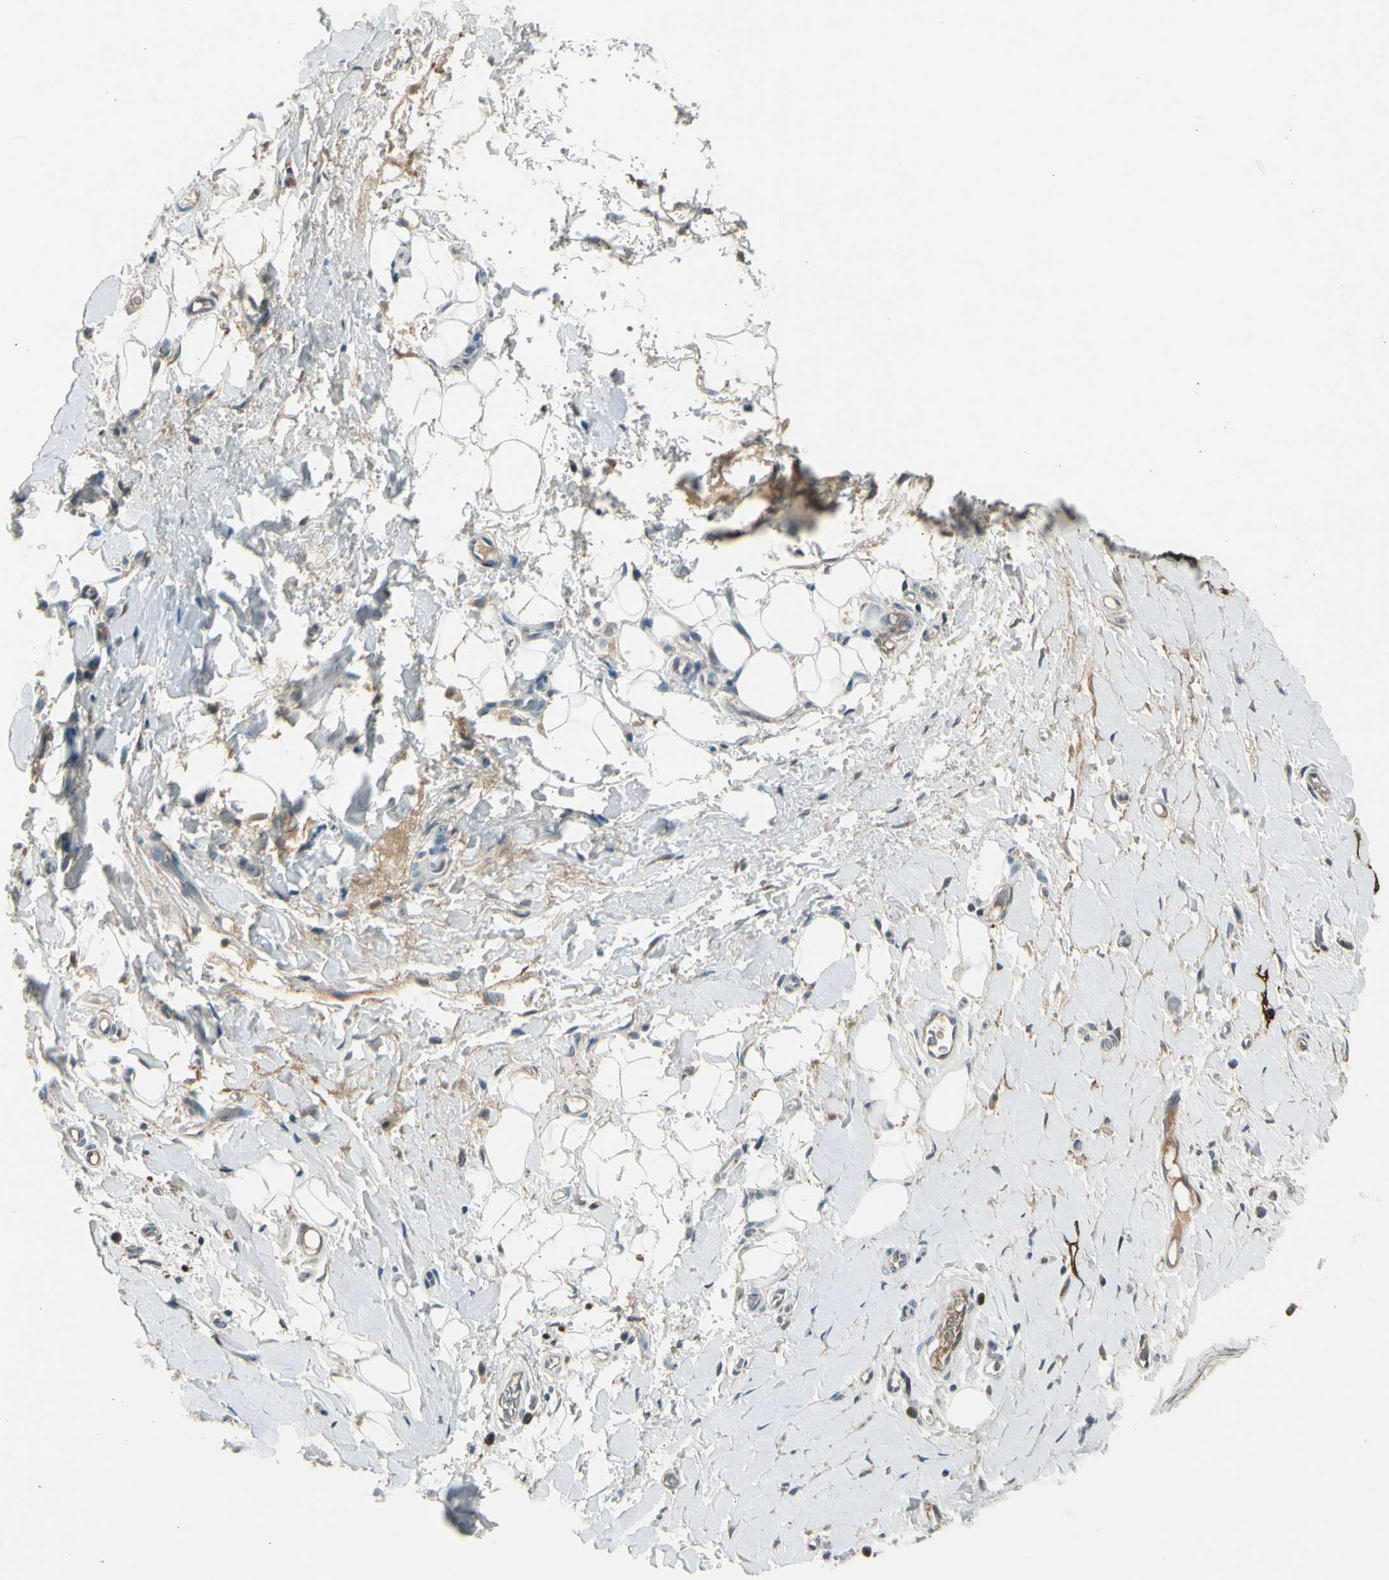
{"staining": {"intensity": "negative", "quantity": "none", "location": "none"}, "tissue": "adipose tissue", "cell_type": "Adipocytes", "image_type": "normal", "snomed": [{"axis": "morphology", "description": "Normal tissue, NOS"}, {"axis": "morphology", "description": "Adenocarcinoma, NOS"}, {"axis": "topography", "description": "Esophagus"}], "caption": "DAB immunohistochemical staining of unremarkable human adipose tissue exhibits no significant staining in adipocytes. (Stains: DAB (3,3'-diaminobenzidine) immunohistochemistry (IHC) with hematoxylin counter stain, Microscopy: brightfield microscopy at high magnification).", "gene": "PDPN", "patient": {"sex": "male", "age": 62}}